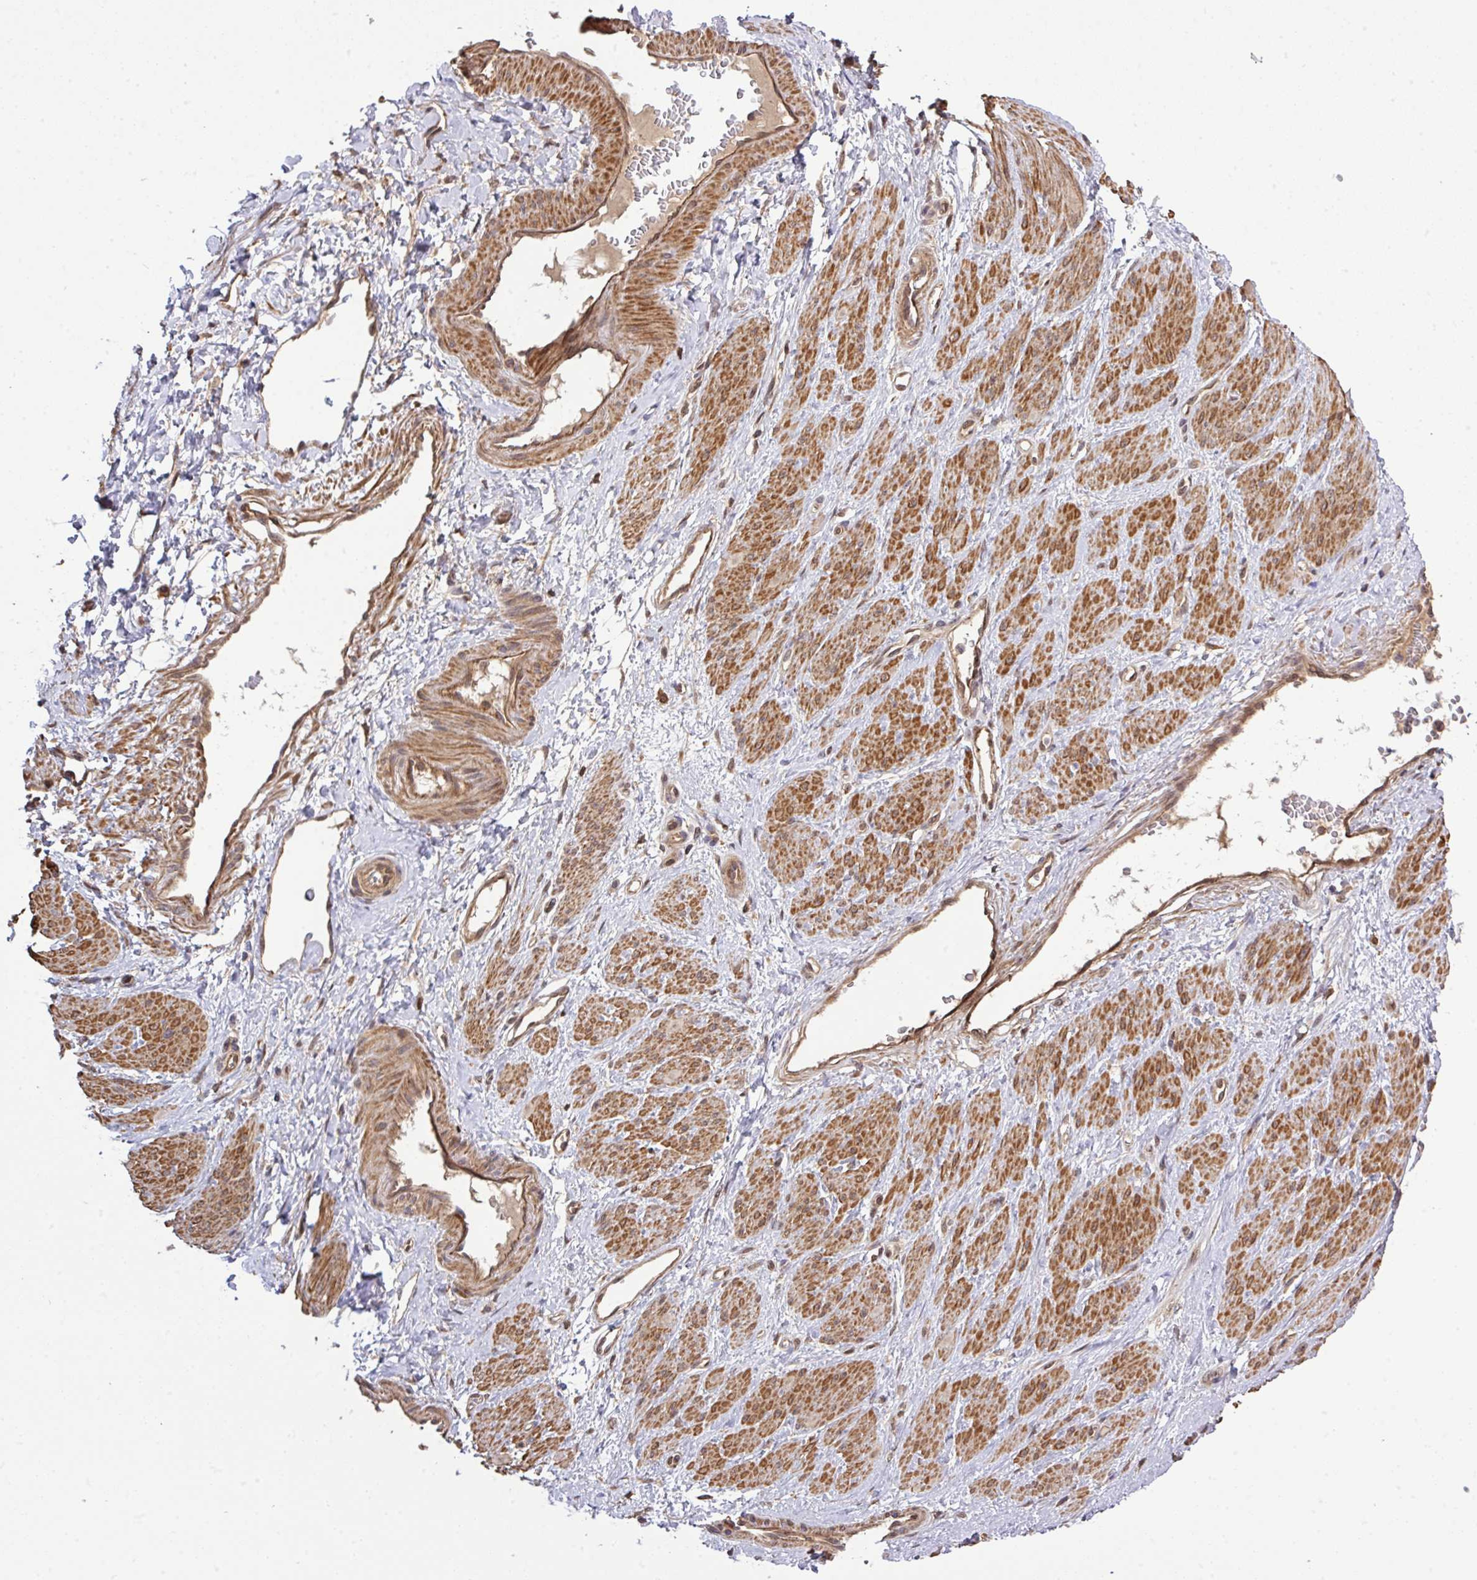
{"staining": {"intensity": "moderate", "quantity": ">75%", "location": "cytoplasmic/membranous"}, "tissue": "smooth muscle", "cell_type": "Smooth muscle cells", "image_type": "normal", "snomed": [{"axis": "morphology", "description": "Normal tissue, NOS"}, {"axis": "topography", "description": "Smooth muscle"}, {"axis": "topography", "description": "Uterus"}], "caption": "IHC (DAB (3,3'-diaminobenzidine)) staining of benign human smooth muscle displays moderate cytoplasmic/membranous protein expression in approximately >75% of smooth muscle cells.", "gene": "ARPIN", "patient": {"sex": "female", "age": 39}}